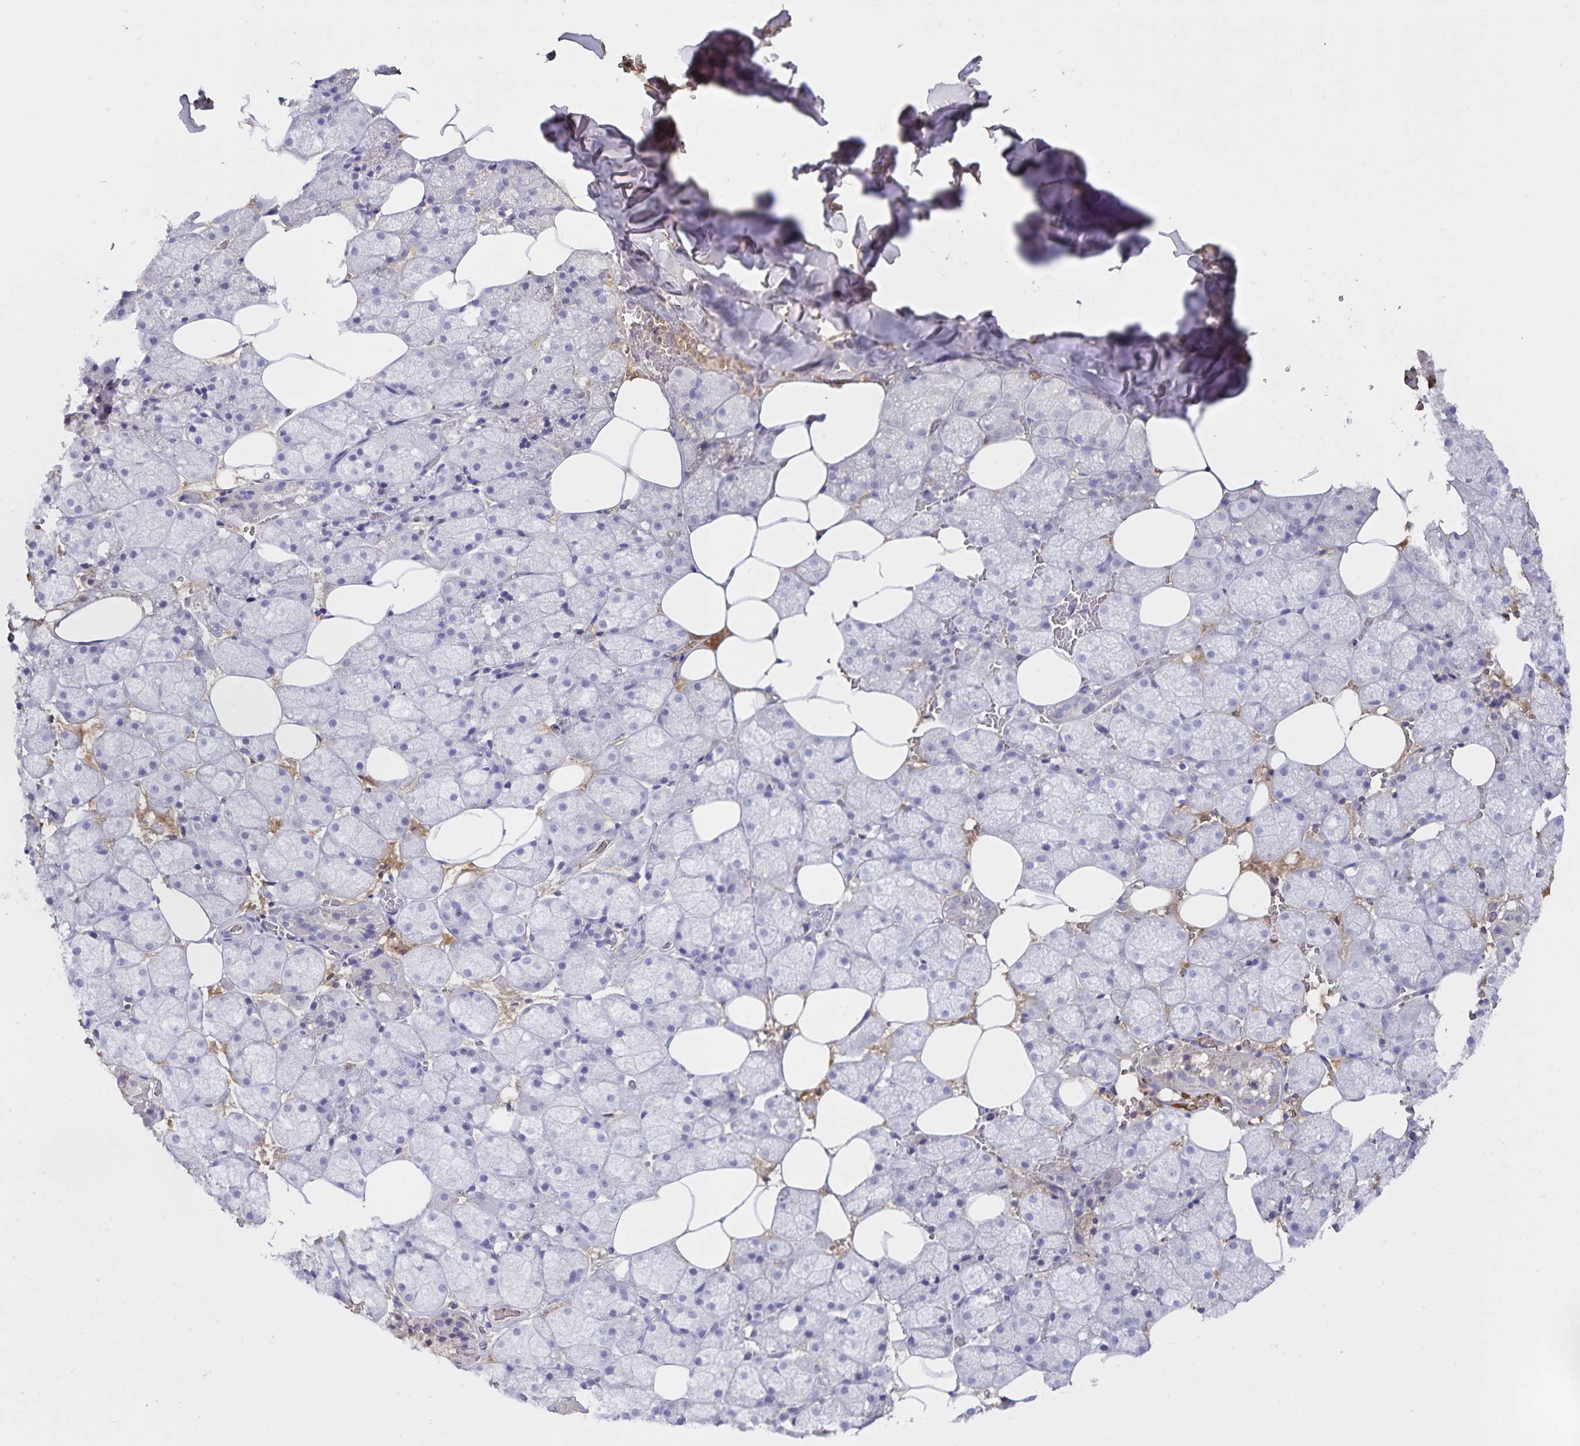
{"staining": {"intensity": "negative", "quantity": "none", "location": "none"}, "tissue": "salivary gland", "cell_type": "Glandular cells", "image_type": "normal", "snomed": [{"axis": "morphology", "description": "Normal tissue, NOS"}, {"axis": "topography", "description": "Salivary gland"}, {"axis": "topography", "description": "Peripheral nerve tissue"}], "caption": "An immunohistochemistry photomicrograph of unremarkable salivary gland is shown. There is no staining in glandular cells of salivary gland. (Brightfield microscopy of DAB immunohistochemistry (IHC) at high magnification).", "gene": "FGG", "patient": {"sex": "male", "age": 38}}